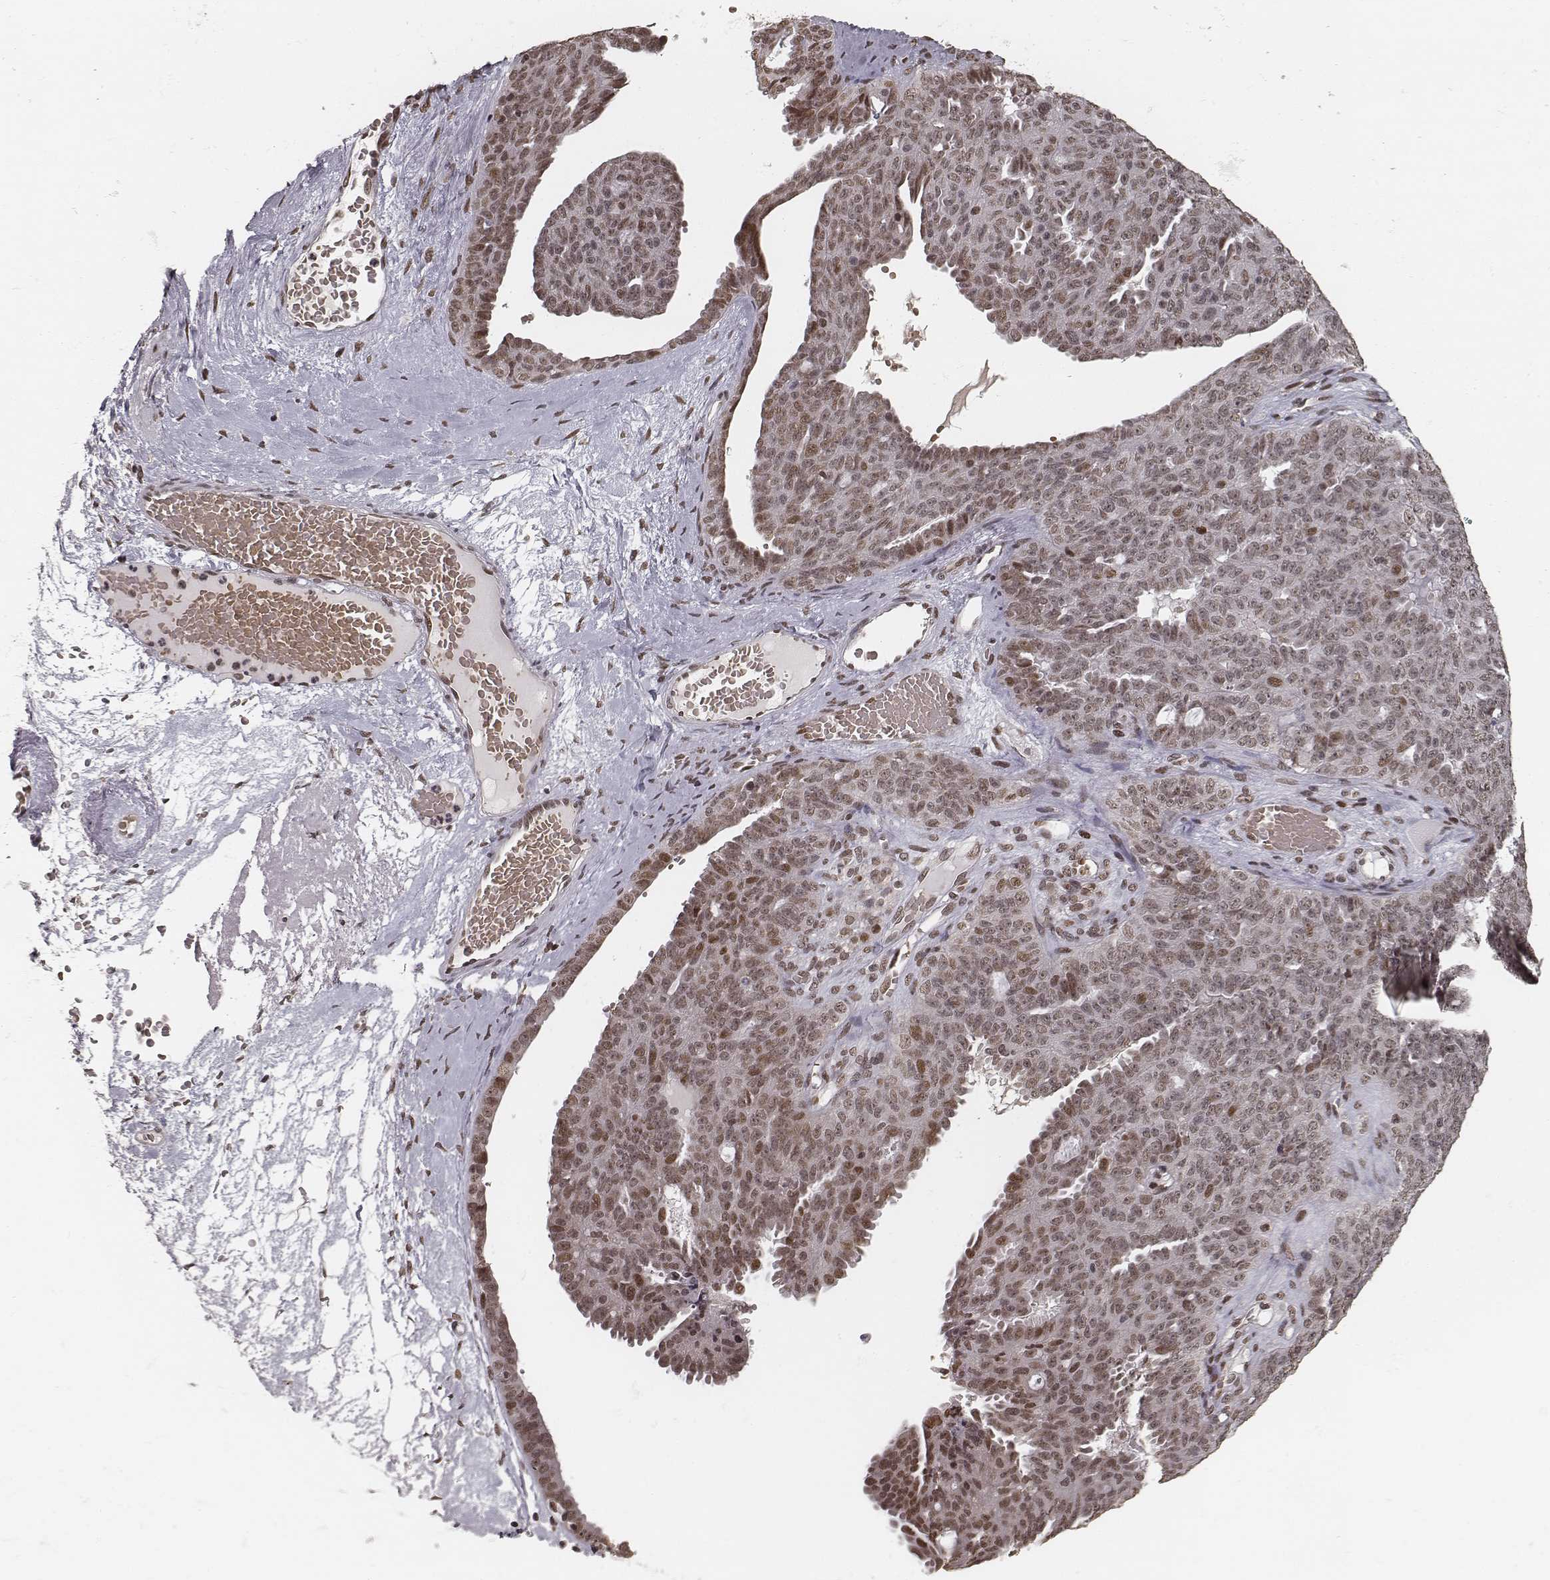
{"staining": {"intensity": "moderate", "quantity": ">75%", "location": "nuclear"}, "tissue": "ovarian cancer", "cell_type": "Tumor cells", "image_type": "cancer", "snomed": [{"axis": "morphology", "description": "Cystadenocarcinoma, serous, NOS"}, {"axis": "topography", "description": "Ovary"}], "caption": "Immunohistochemistry (IHC) histopathology image of serous cystadenocarcinoma (ovarian) stained for a protein (brown), which exhibits medium levels of moderate nuclear positivity in about >75% of tumor cells.", "gene": "HMGA2", "patient": {"sex": "female", "age": 71}}